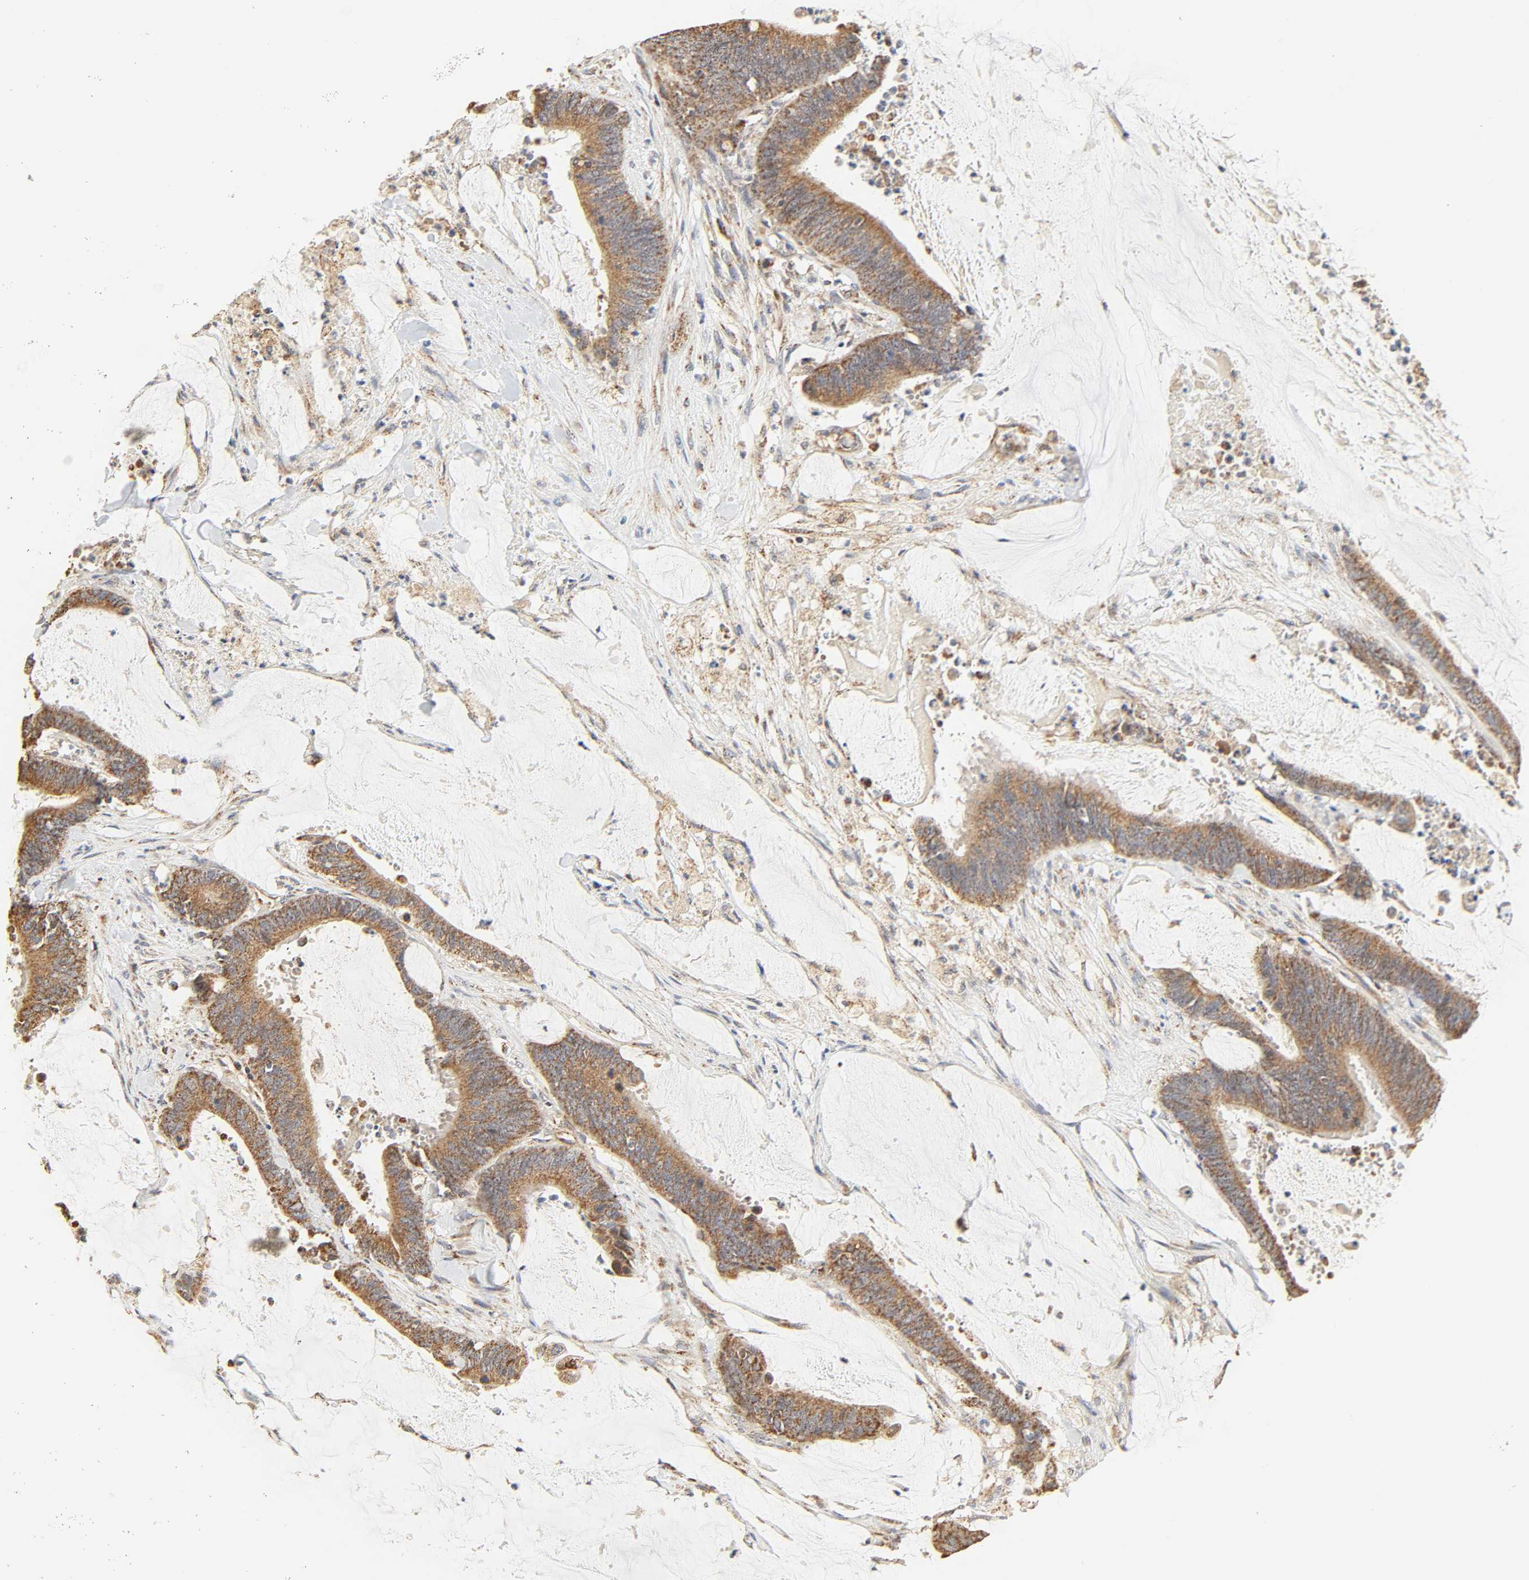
{"staining": {"intensity": "moderate", "quantity": ">75%", "location": "cytoplasmic/membranous"}, "tissue": "colorectal cancer", "cell_type": "Tumor cells", "image_type": "cancer", "snomed": [{"axis": "morphology", "description": "Adenocarcinoma, NOS"}, {"axis": "topography", "description": "Rectum"}], "caption": "Colorectal cancer (adenocarcinoma) stained with a protein marker exhibits moderate staining in tumor cells.", "gene": "ZMAT5", "patient": {"sex": "female", "age": 66}}